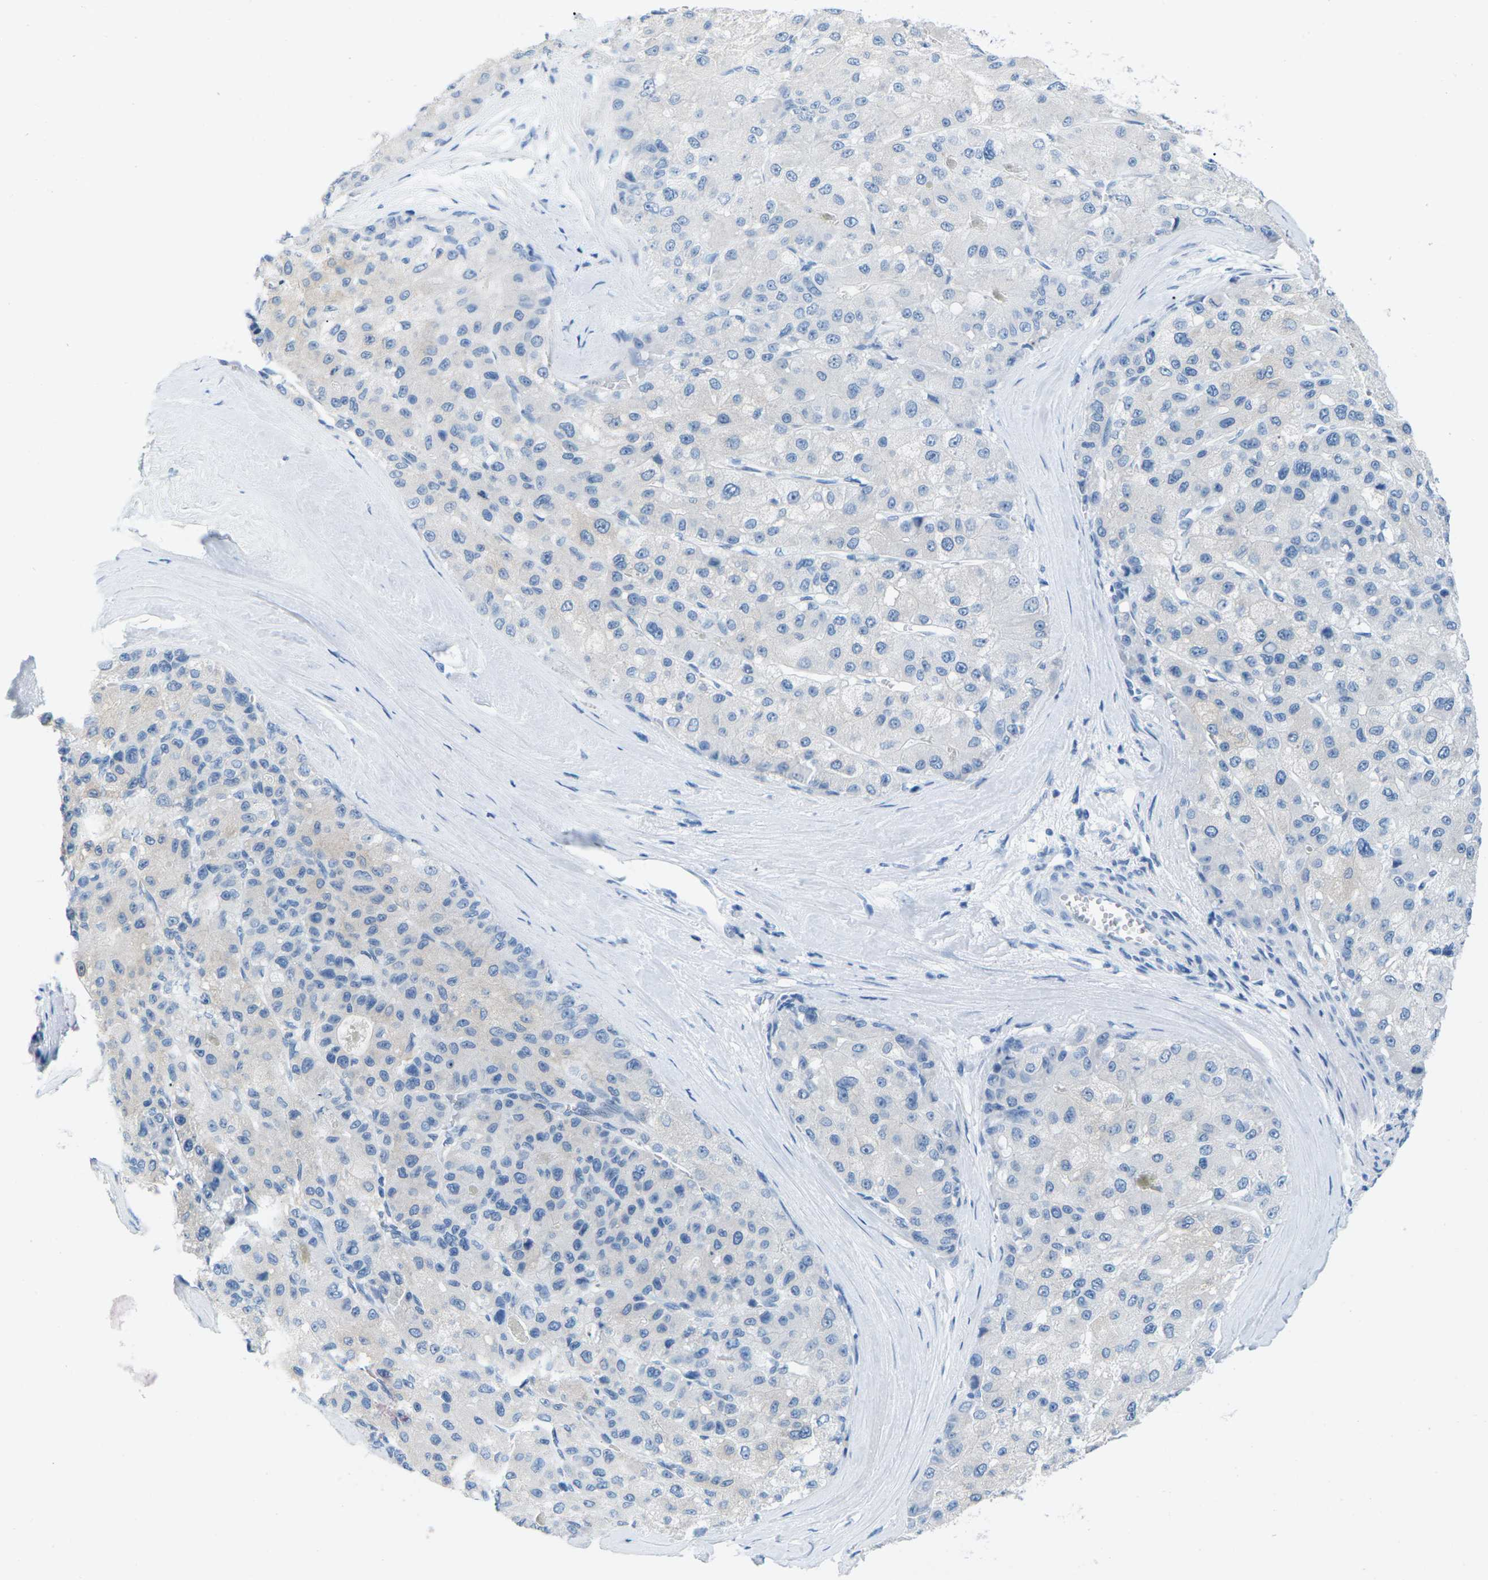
{"staining": {"intensity": "negative", "quantity": "none", "location": "none"}, "tissue": "liver cancer", "cell_type": "Tumor cells", "image_type": "cancer", "snomed": [{"axis": "morphology", "description": "Carcinoma, Hepatocellular, NOS"}, {"axis": "topography", "description": "Liver"}], "caption": "This photomicrograph is of liver cancer (hepatocellular carcinoma) stained with IHC to label a protein in brown with the nuclei are counter-stained blue. There is no expression in tumor cells. (Stains: DAB IHC with hematoxylin counter stain, Microscopy: brightfield microscopy at high magnification).", "gene": "SLC12A1", "patient": {"sex": "male", "age": 80}}